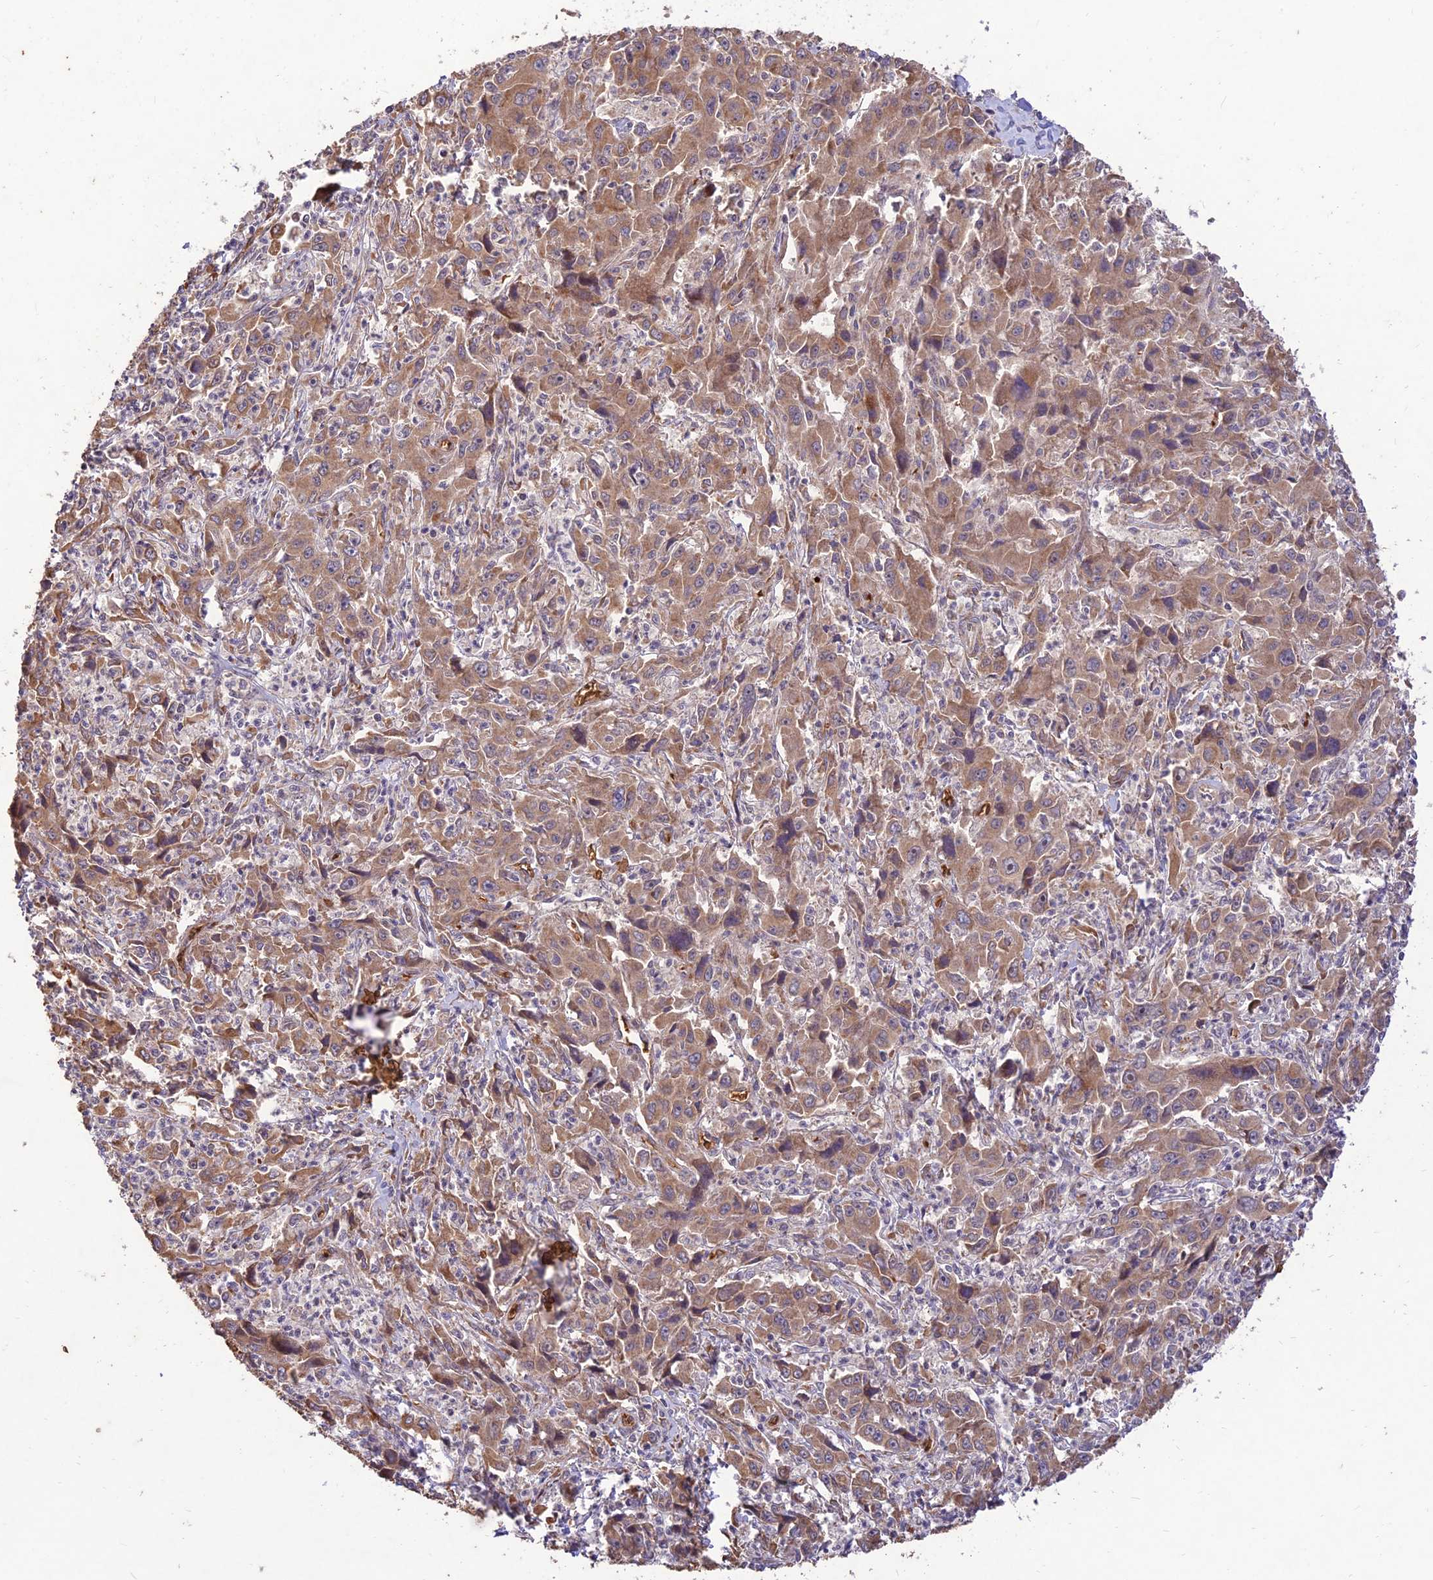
{"staining": {"intensity": "weak", "quantity": ">75%", "location": "cytoplasmic/membranous"}, "tissue": "liver cancer", "cell_type": "Tumor cells", "image_type": "cancer", "snomed": [{"axis": "morphology", "description": "Carcinoma, Hepatocellular, NOS"}, {"axis": "topography", "description": "Liver"}], "caption": "Tumor cells display low levels of weak cytoplasmic/membranous staining in approximately >75% of cells in human liver cancer (hepatocellular carcinoma). The protein of interest is stained brown, and the nuclei are stained in blue (DAB (3,3'-diaminobenzidine) IHC with brightfield microscopy, high magnification).", "gene": "PPP1R11", "patient": {"sex": "male", "age": 63}}